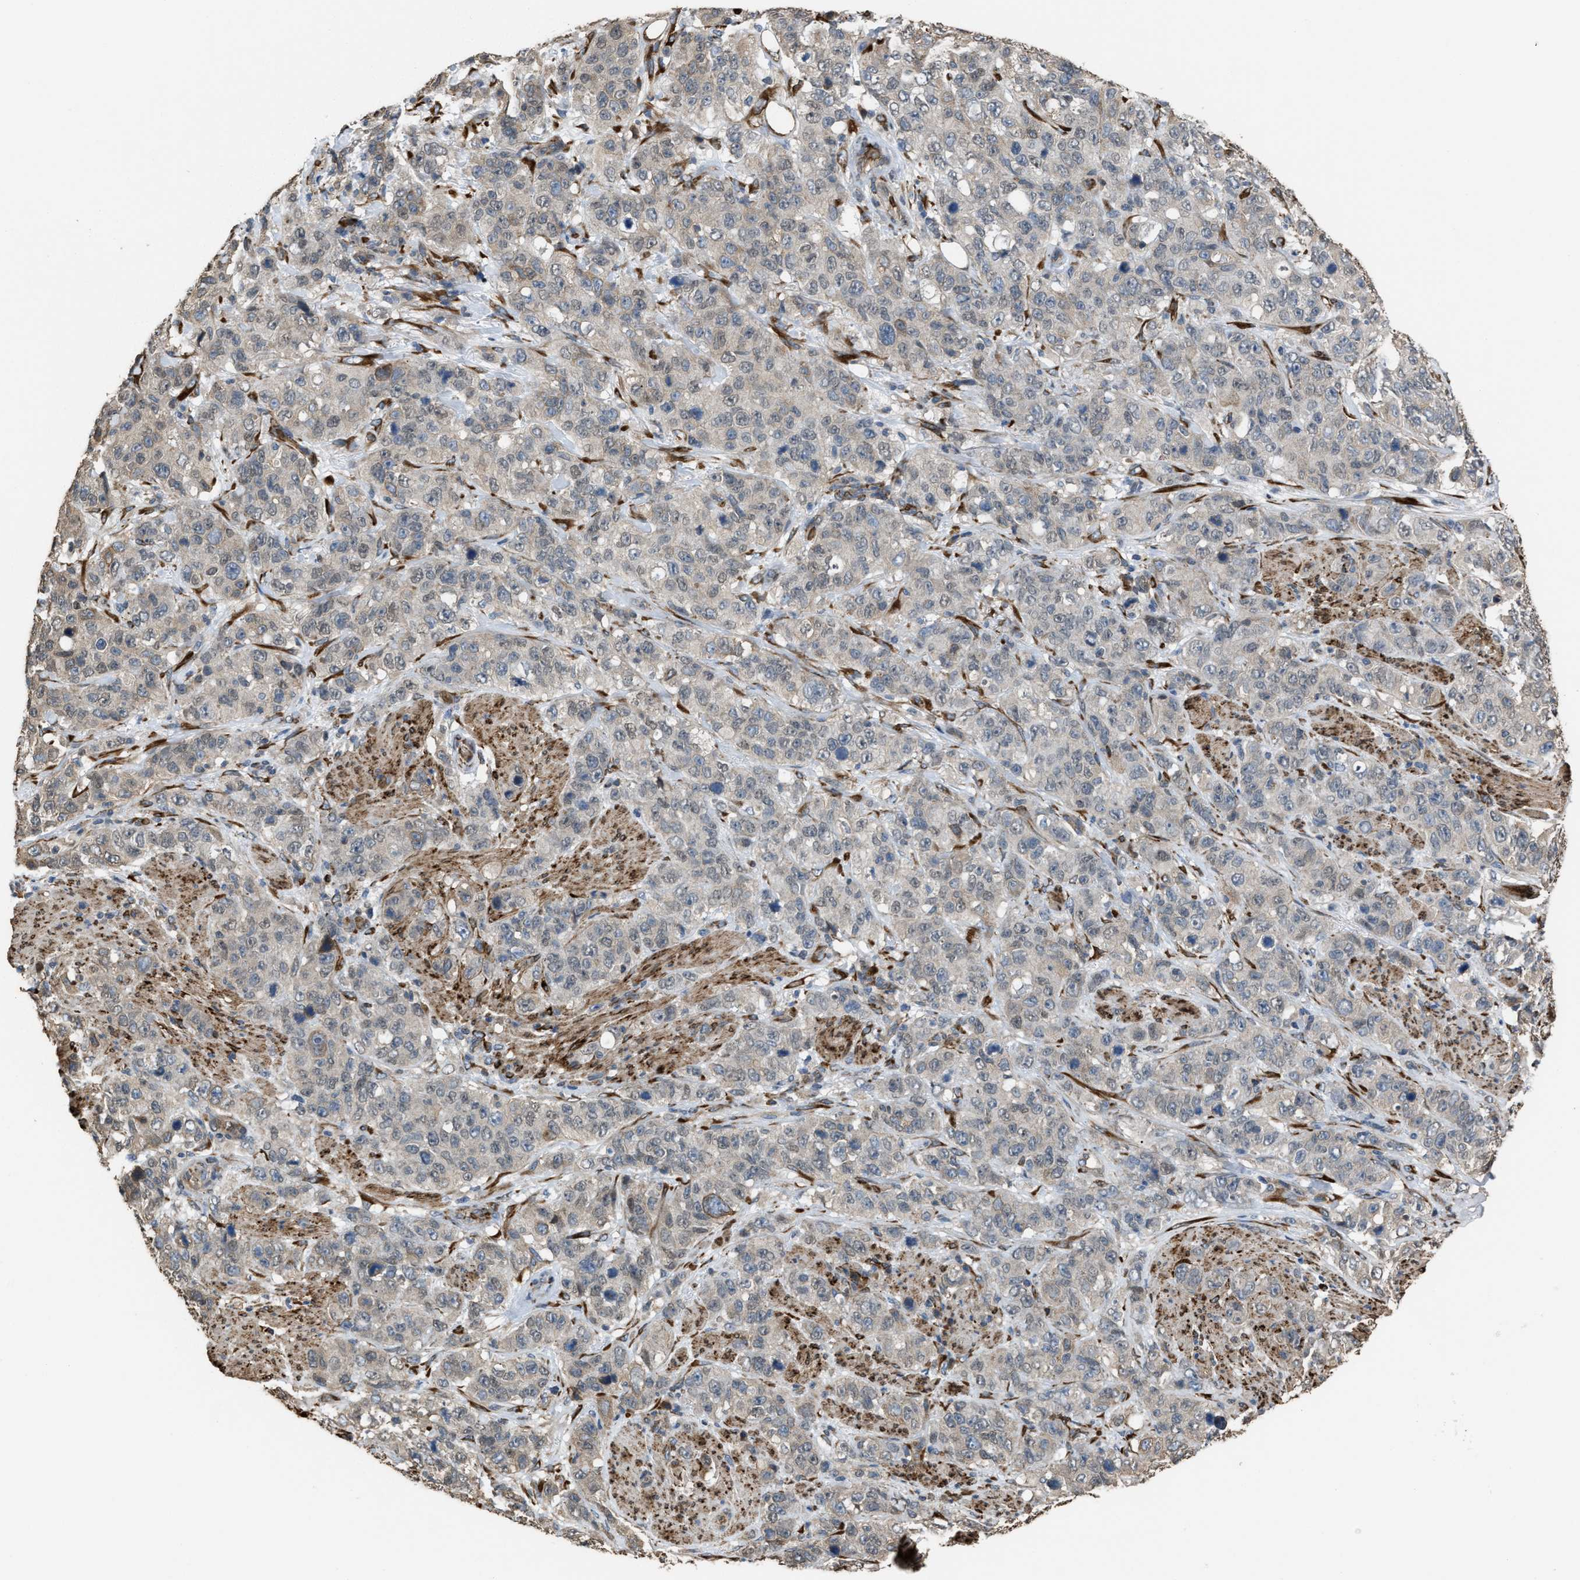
{"staining": {"intensity": "weak", "quantity": "25%-75%", "location": "cytoplasmic/membranous"}, "tissue": "stomach cancer", "cell_type": "Tumor cells", "image_type": "cancer", "snomed": [{"axis": "morphology", "description": "Adenocarcinoma, NOS"}, {"axis": "topography", "description": "Stomach"}], "caption": "This photomicrograph reveals stomach adenocarcinoma stained with immunohistochemistry to label a protein in brown. The cytoplasmic/membranous of tumor cells show weak positivity for the protein. Nuclei are counter-stained blue.", "gene": "SELENOM", "patient": {"sex": "male", "age": 48}}